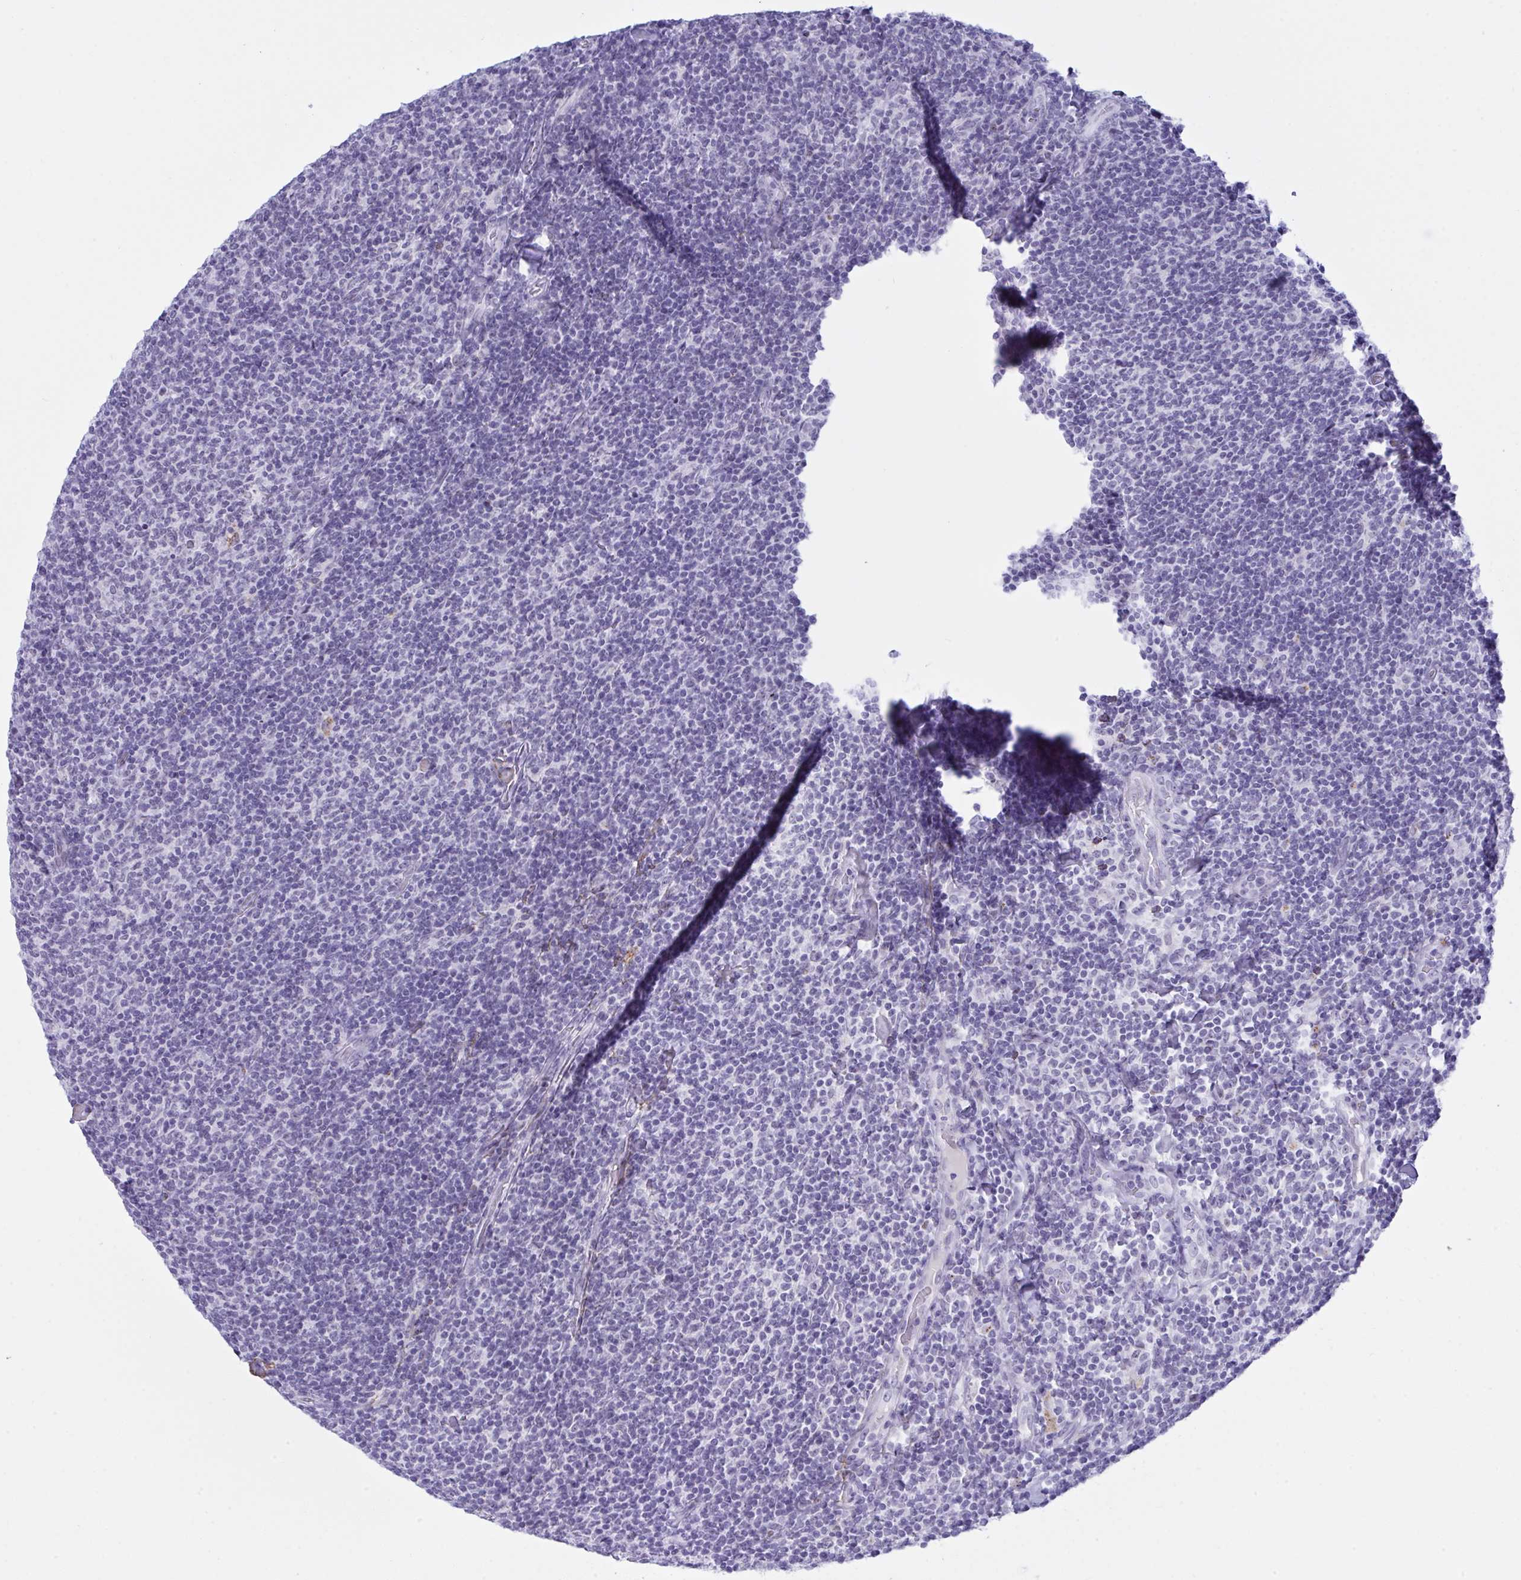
{"staining": {"intensity": "negative", "quantity": "none", "location": "none"}, "tissue": "lymphoma", "cell_type": "Tumor cells", "image_type": "cancer", "snomed": [{"axis": "morphology", "description": "Malignant lymphoma, non-Hodgkin's type, Low grade"}, {"axis": "topography", "description": "Lymph node"}], "caption": "High power microscopy photomicrograph of an immunohistochemistry (IHC) image of malignant lymphoma, non-Hodgkin's type (low-grade), revealing no significant staining in tumor cells.", "gene": "ELN", "patient": {"sex": "male", "age": 52}}